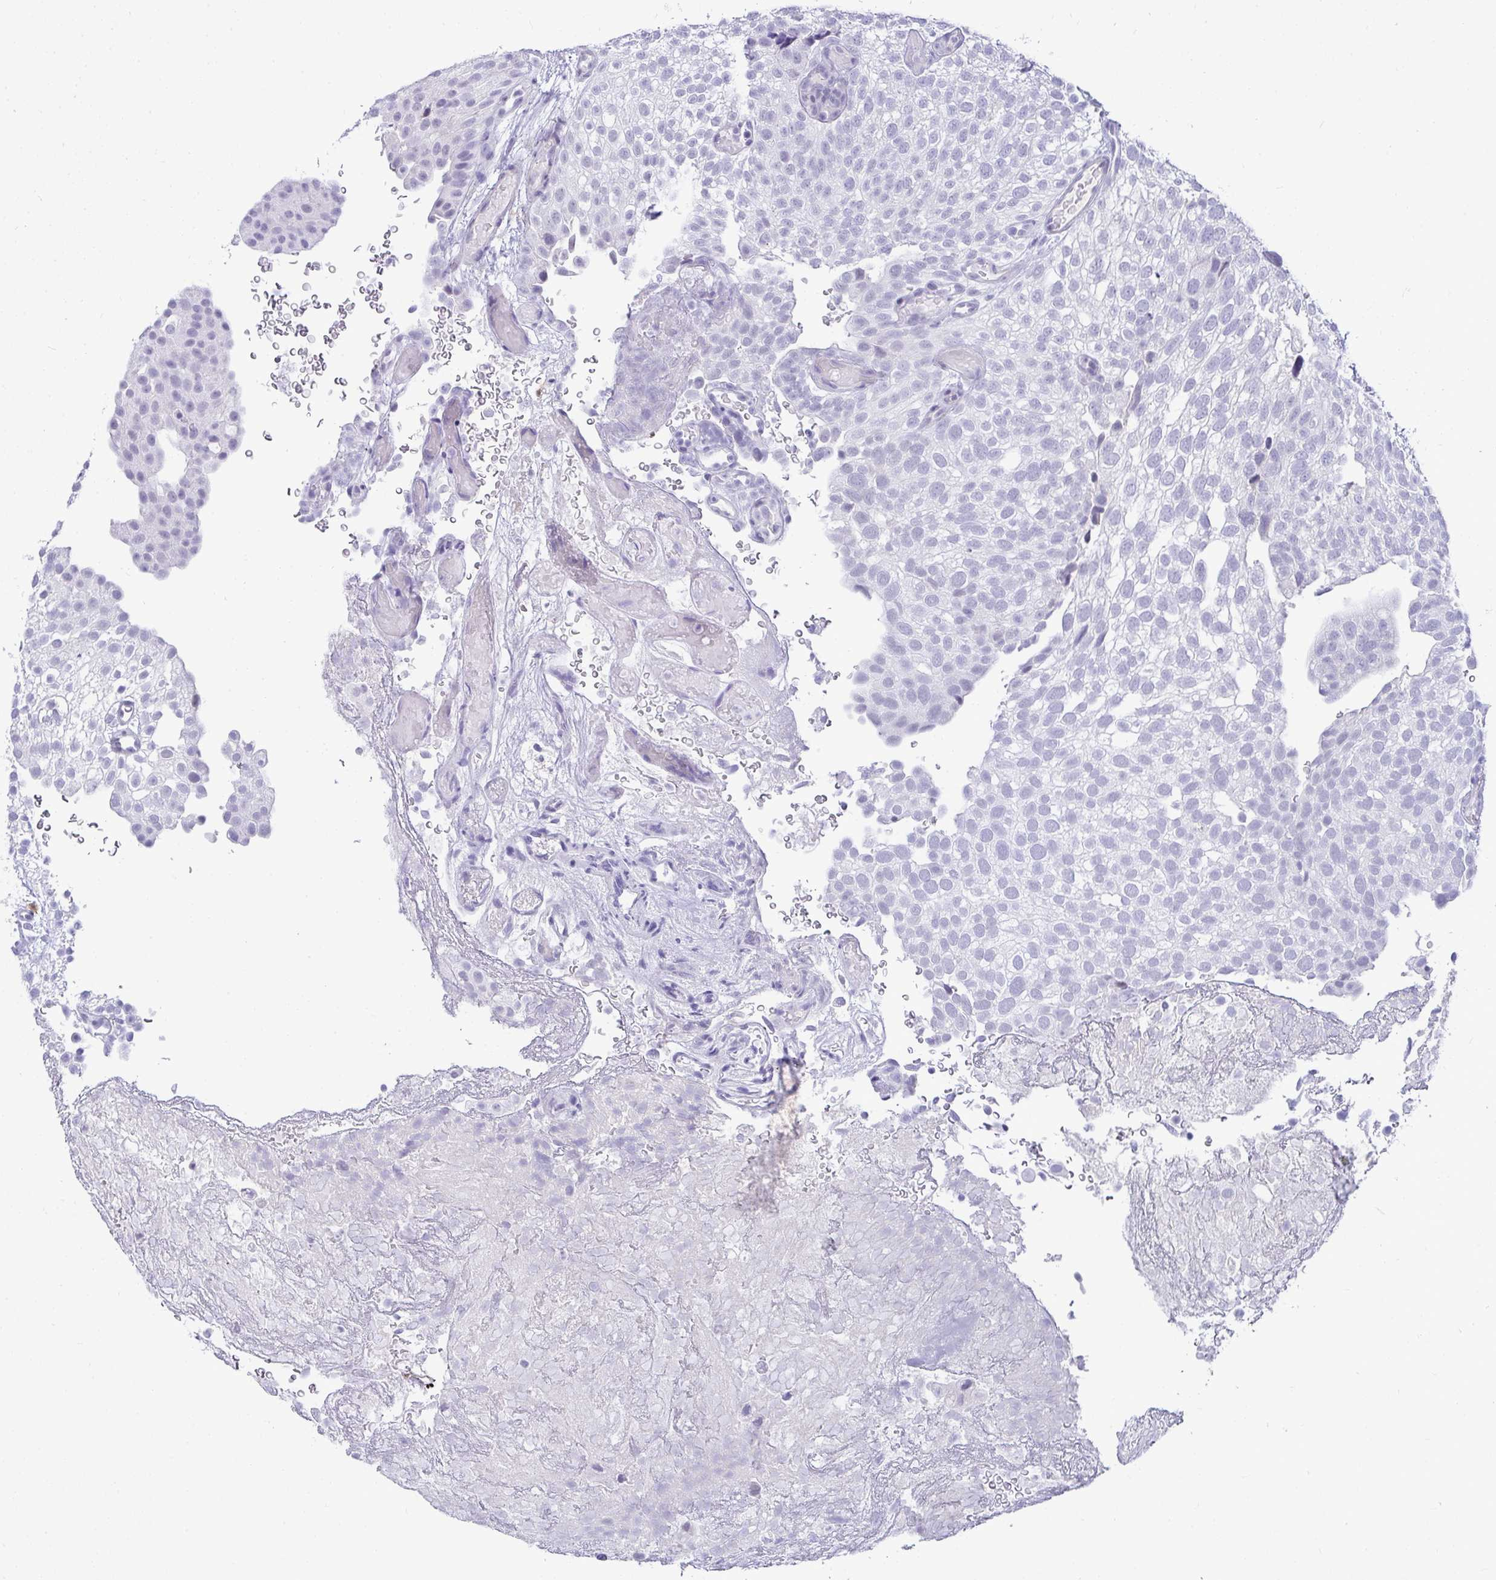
{"staining": {"intensity": "negative", "quantity": "none", "location": "none"}, "tissue": "urothelial cancer", "cell_type": "Tumor cells", "image_type": "cancer", "snomed": [{"axis": "morphology", "description": "Urothelial carcinoma, Low grade"}, {"axis": "topography", "description": "Urinary bladder"}], "caption": "Urothelial cancer stained for a protein using immunohistochemistry exhibits no positivity tumor cells.", "gene": "HSPB6", "patient": {"sex": "male", "age": 78}}